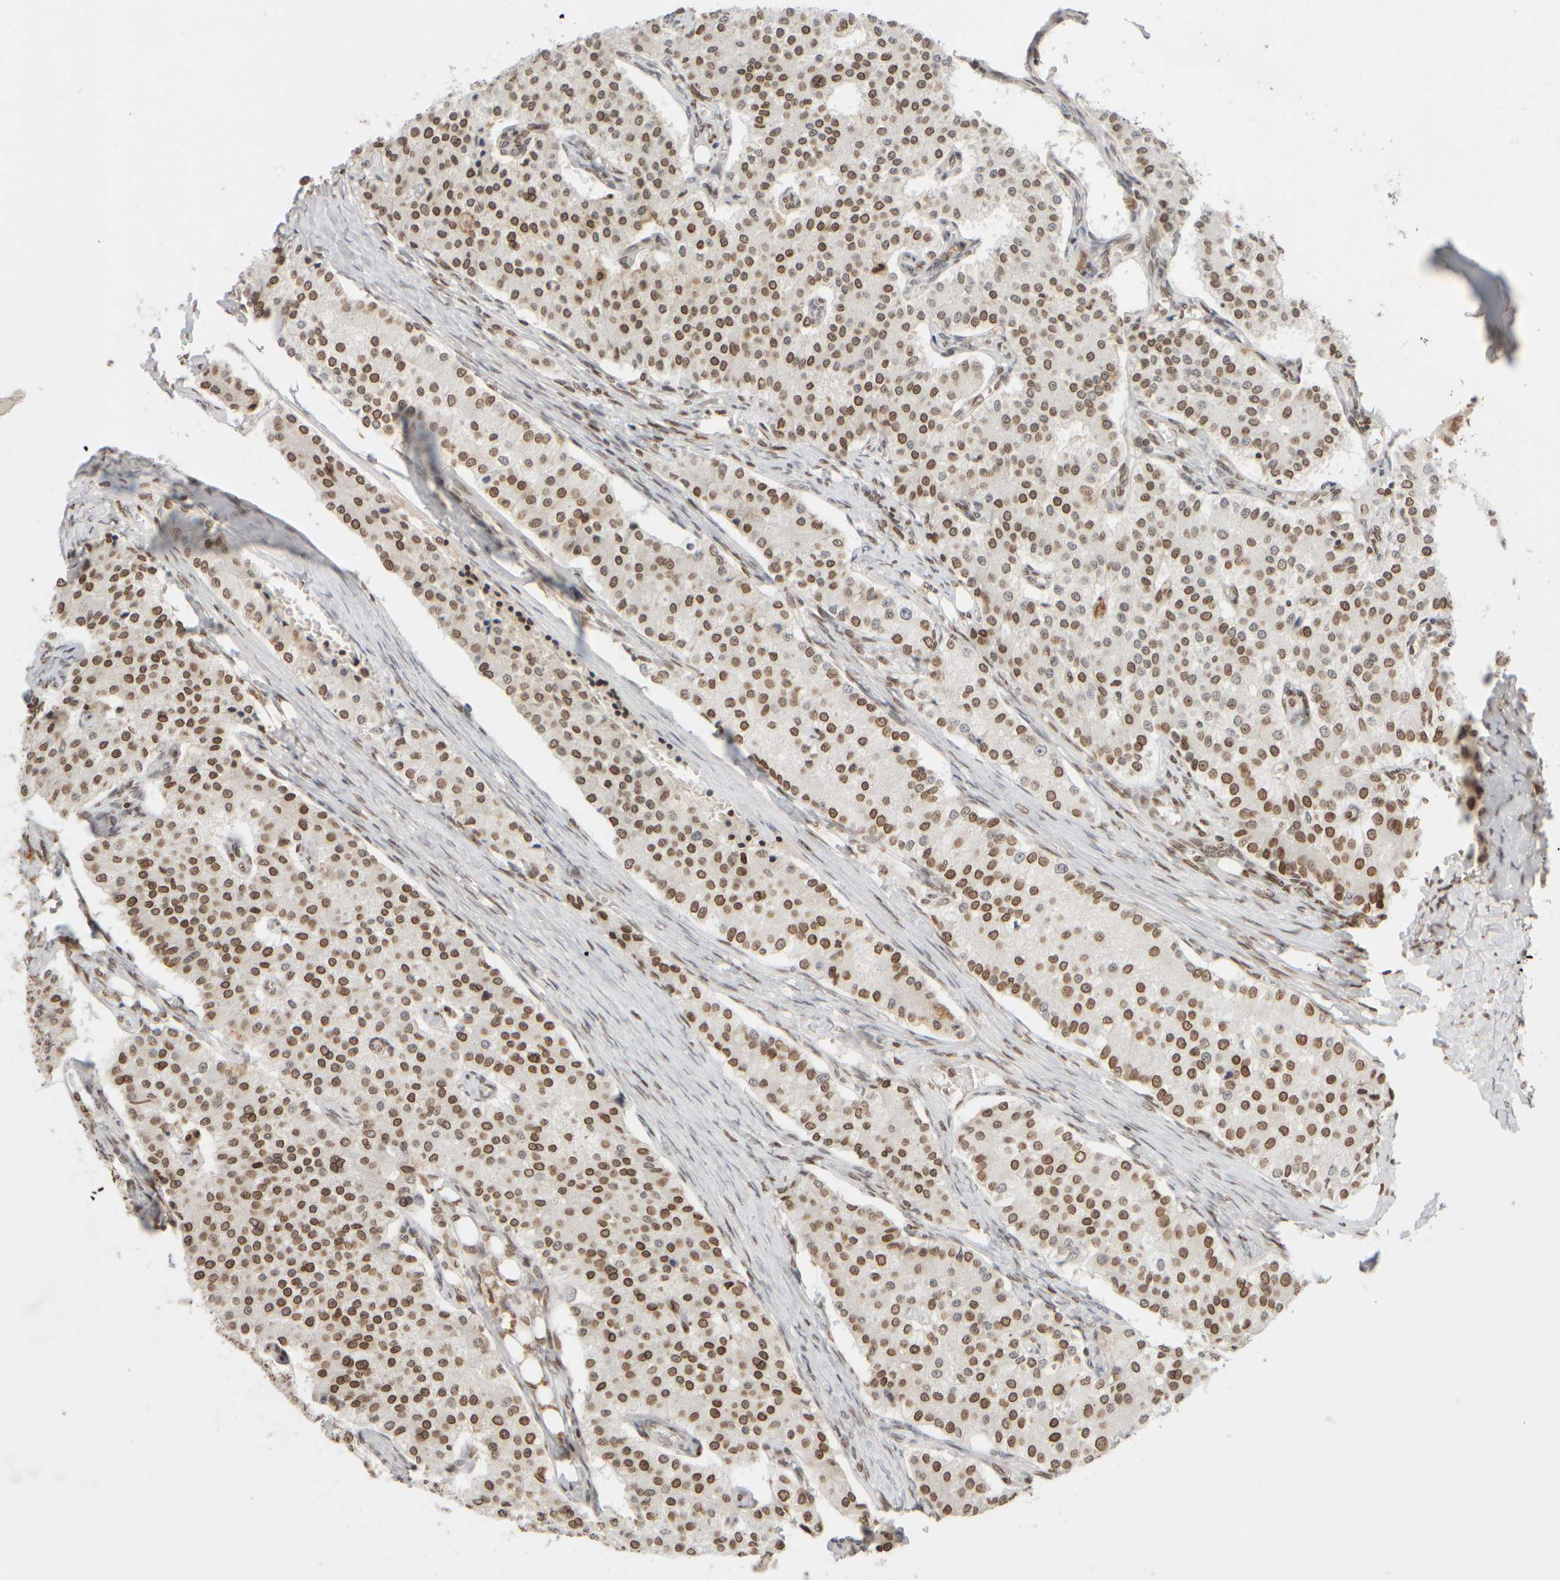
{"staining": {"intensity": "moderate", "quantity": ">75%", "location": "cytoplasmic/membranous,nuclear"}, "tissue": "carcinoid", "cell_type": "Tumor cells", "image_type": "cancer", "snomed": [{"axis": "morphology", "description": "Carcinoid, malignant, NOS"}, {"axis": "topography", "description": "Colon"}], "caption": "High-magnification brightfield microscopy of carcinoid (malignant) stained with DAB (3,3'-diaminobenzidine) (brown) and counterstained with hematoxylin (blue). tumor cells exhibit moderate cytoplasmic/membranous and nuclear staining is identified in approximately>75% of cells.", "gene": "ZC3HC1", "patient": {"sex": "female", "age": 52}}